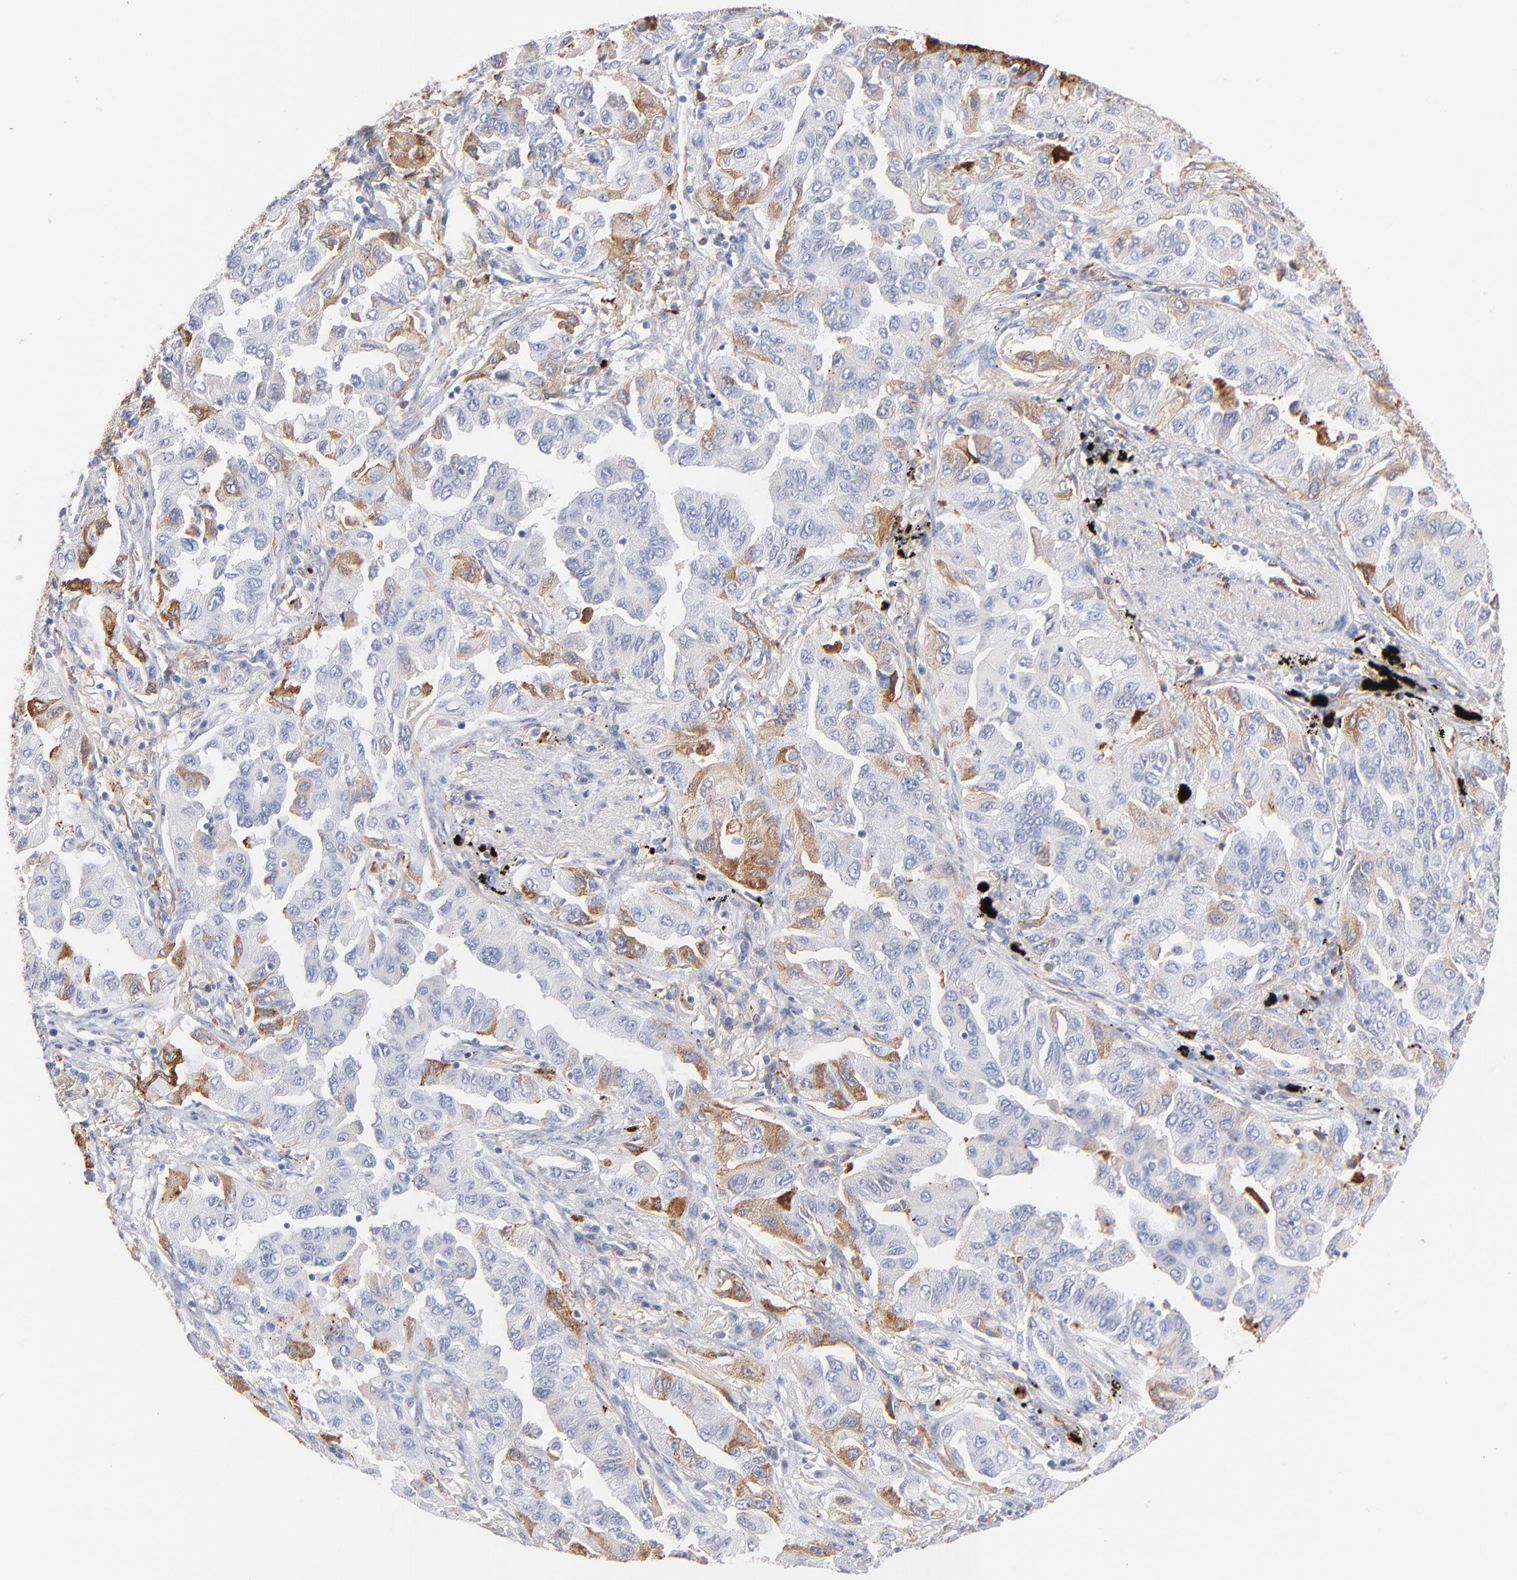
{"staining": {"intensity": "moderate", "quantity": "<25%", "location": "cytoplasmic/membranous"}, "tissue": "lung cancer", "cell_type": "Tumor cells", "image_type": "cancer", "snomed": [{"axis": "morphology", "description": "Adenocarcinoma, NOS"}, {"axis": "topography", "description": "Lung"}], "caption": "IHC histopathology image of neoplastic tissue: adenocarcinoma (lung) stained using IHC shows low levels of moderate protein expression localized specifically in the cytoplasmic/membranous of tumor cells, appearing as a cytoplasmic/membranous brown color.", "gene": "APOH", "patient": {"sex": "female", "age": 65}}